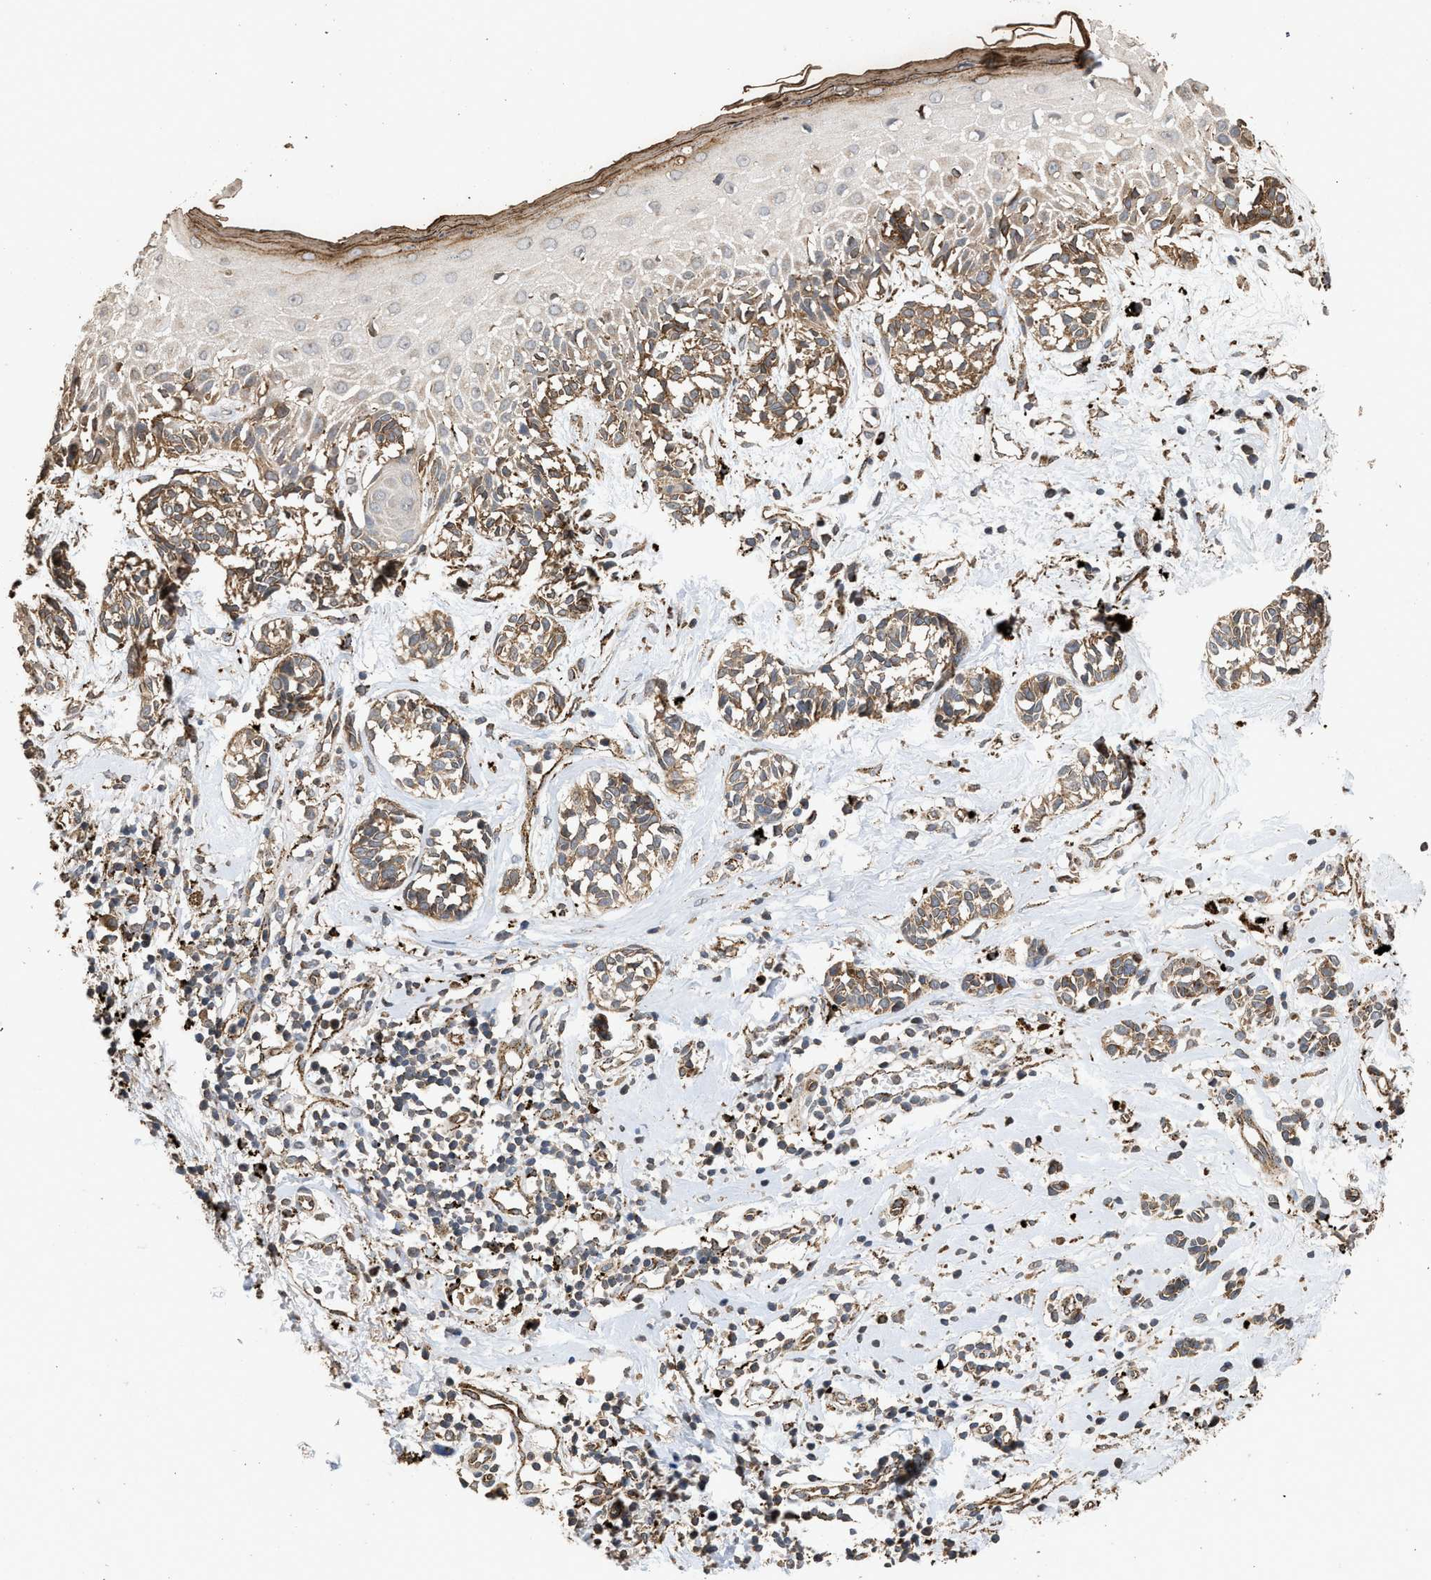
{"staining": {"intensity": "moderate", "quantity": ">75%", "location": "cytoplasmic/membranous"}, "tissue": "melanoma", "cell_type": "Tumor cells", "image_type": "cancer", "snomed": [{"axis": "morphology", "description": "Malignant melanoma, NOS"}, {"axis": "topography", "description": "Skin"}], "caption": "About >75% of tumor cells in melanoma demonstrate moderate cytoplasmic/membranous protein expression as visualized by brown immunohistochemical staining.", "gene": "CTSV", "patient": {"sex": "male", "age": 64}}